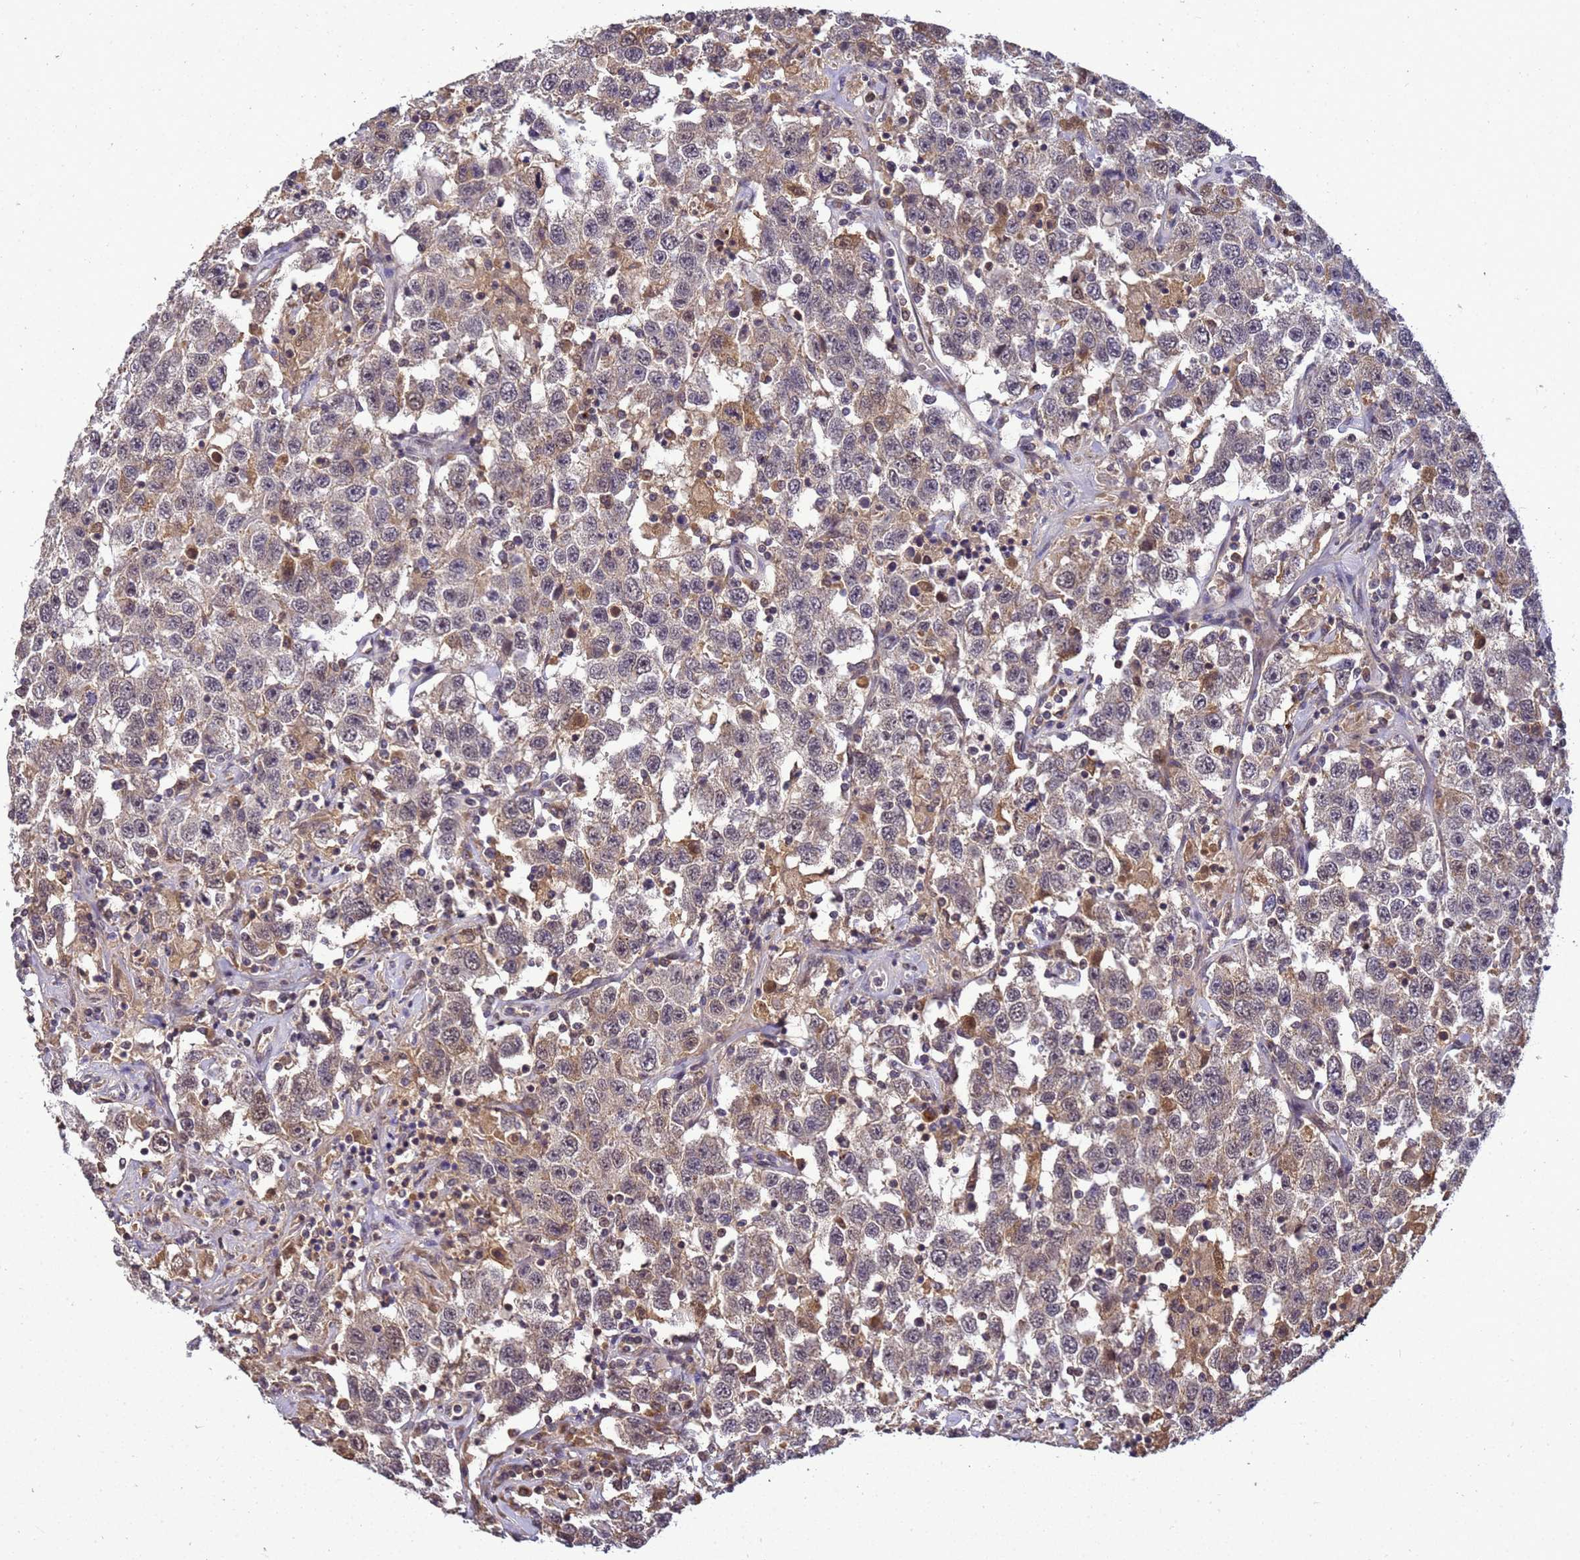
{"staining": {"intensity": "weak", "quantity": "25%-75%", "location": "cytoplasmic/membranous"}, "tissue": "testis cancer", "cell_type": "Tumor cells", "image_type": "cancer", "snomed": [{"axis": "morphology", "description": "Seminoma, NOS"}, {"axis": "topography", "description": "Testis"}], "caption": "Tumor cells display low levels of weak cytoplasmic/membranous expression in approximately 25%-75% of cells in human testis cancer.", "gene": "TMEM74B", "patient": {"sex": "male", "age": 41}}